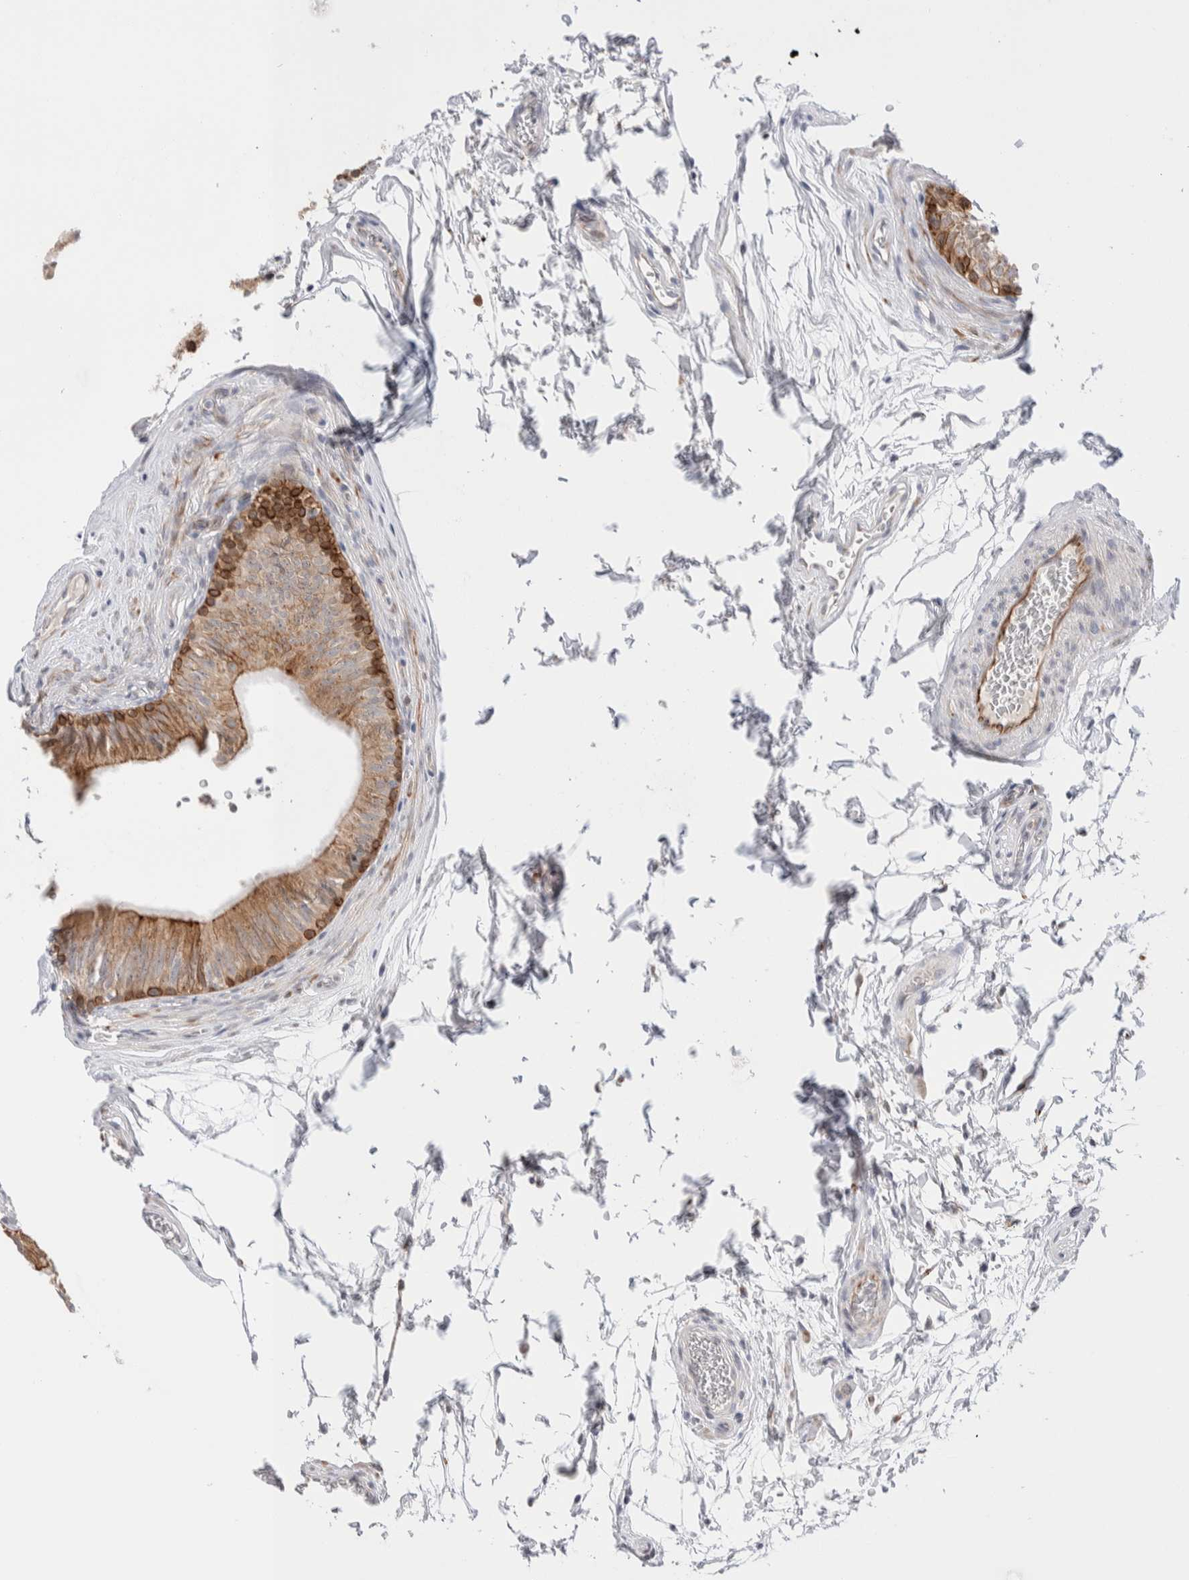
{"staining": {"intensity": "moderate", "quantity": ">75%", "location": "cytoplasmic/membranous"}, "tissue": "epididymis", "cell_type": "Glandular cells", "image_type": "normal", "snomed": [{"axis": "morphology", "description": "Normal tissue, NOS"}, {"axis": "topography", "description": "Epididymis"}], "caption": "Immunohistochemical staining of benign human epididymis displays >75% levels of moderate cytoplasmic/membranous protein staining in about >75% of glandular cells.", "gene": "C1orf112", "patient": {"sex": "male", "age": 36}}